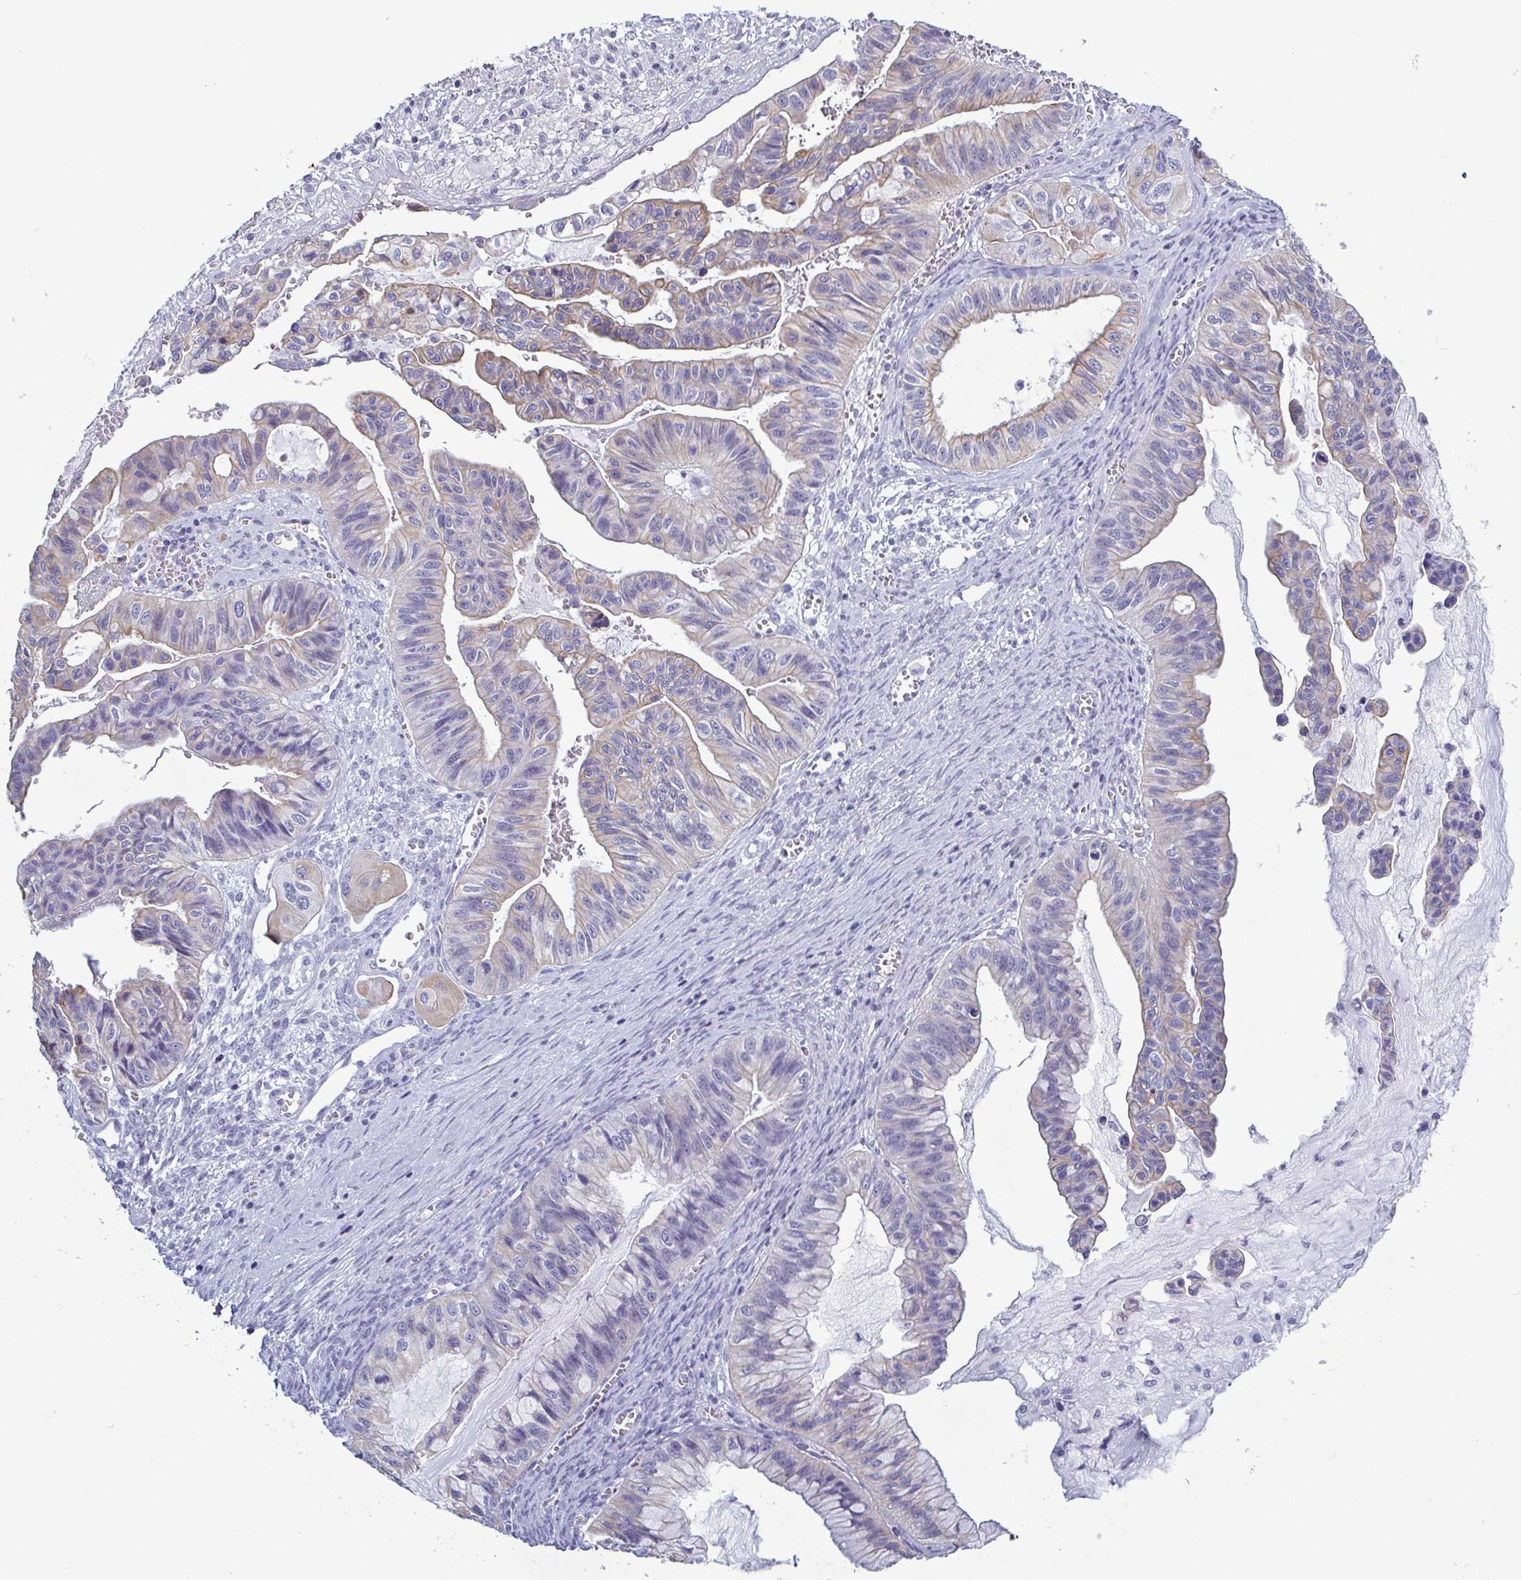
{"staining": {"intensity": "weak", "quantity": "25%-75%", "location": "cytoplasmic/membranous"}, "tissue": "ovarian cancer", "cell_type": "Tumor cells", "image_type": "cancer", "snomed": [{"axis": "morphology", "description": "Cystadenocarcinoma, mucinous, NOS"}, {"axis": "topography", "description": "Ovary"}], "caption": "Brown immunohistochemical staining in human ovarian cancer reveals weak cytoplasmic/membranous staining in approximately 25%-75% of tumor cells.", "gene": "KRT10", "patient": {"sex": "female", "age": 72}}